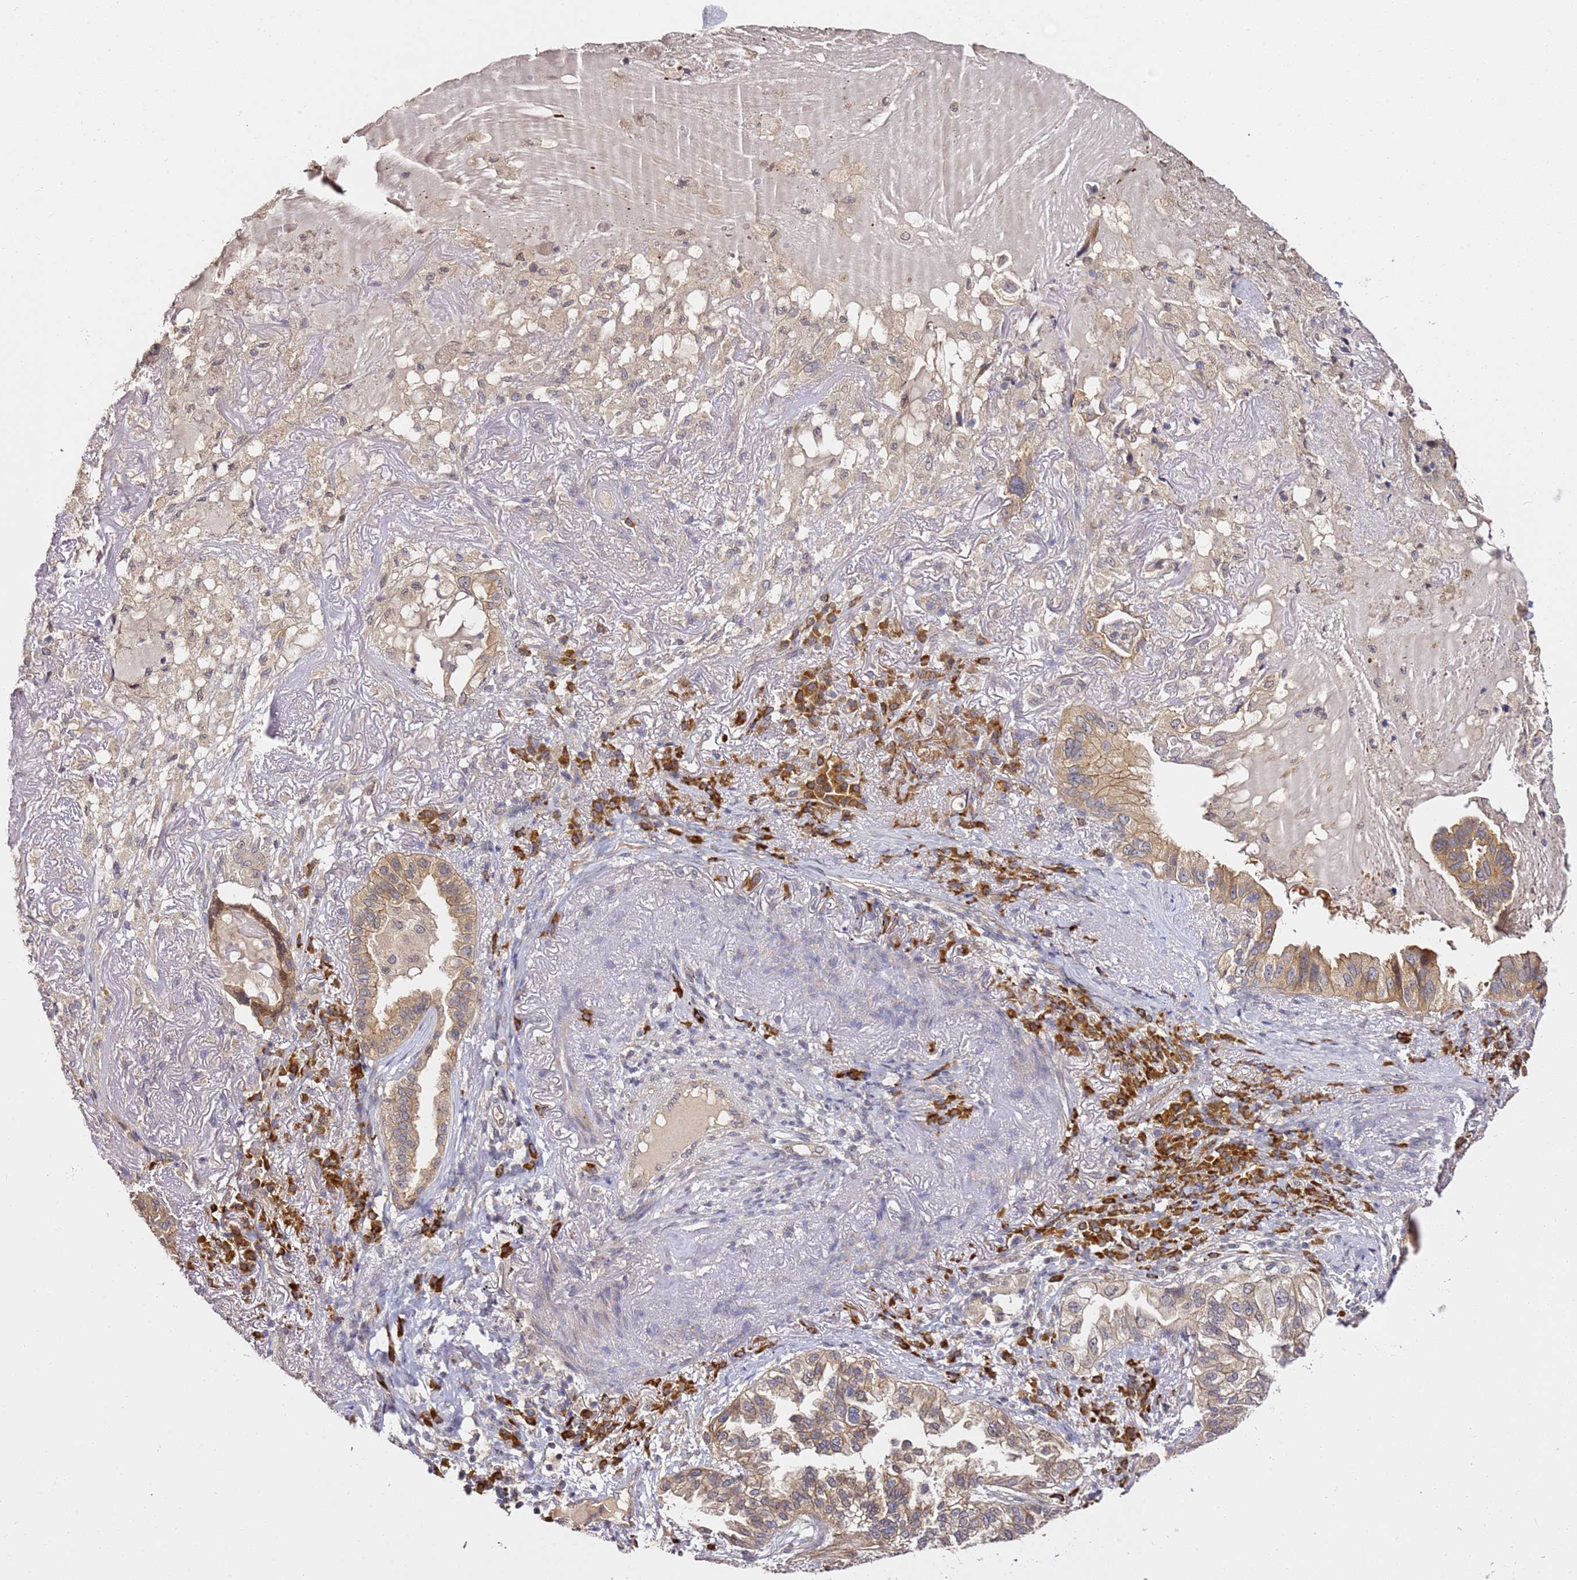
{"staining": {"intensity": "moderate", "quantity": ">75%", "location": "cytoplasmic/membranous"}, "tissue": "lung cancer", "cell_type": "Tumor cells", "image_type": "cancer", "snomed": [{"axis": "morphology", "description": "Adenocarcinoma, NOS"}, {"axis": "topography", "description": "Lung"}], "caption": "Immunohistochemistry (DAB (3,3'-diaminobenzidine)) staining of human lung cancer exhibits moderate cytoplasmic/membranous protein positivity in about >75% of tumor cells.", "gene": "OSBPL2", "patient": {"sex": "female", "age": 69}}